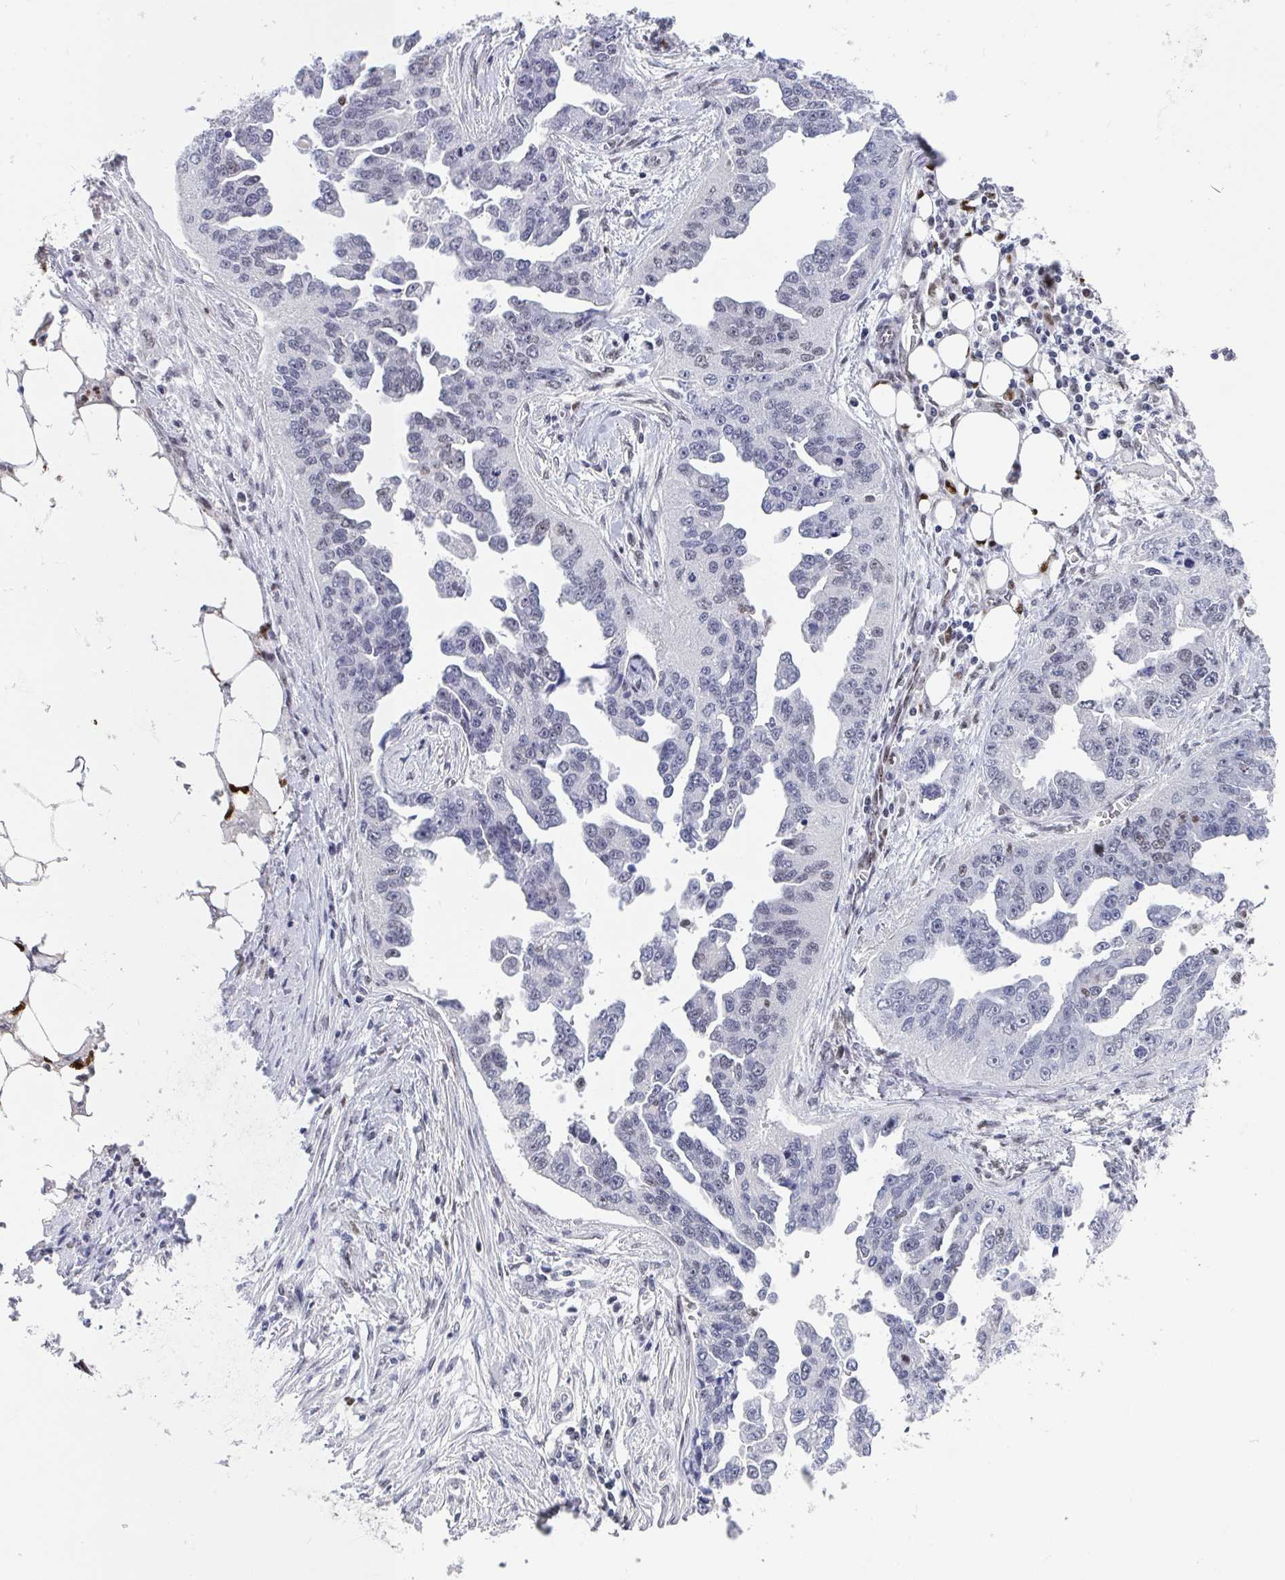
{"staining": {"intensity": "negative", "quantity": "none", "location": "none"}, "tissue": "ovarian cancer", "cell_type": "Tumor cells", "image_type": "cancer", "snomed": [{"axis": "morphology", "description": "Cystadenocarcinoma, serous, NOS"}, {"axis": "topography", "description": "Ovary"}], "caption": "High magnification brightfield microscopy of ovarian cancer stained with DAB (brown) and counterstained with hematoxylin (blue): tumor cells show no significant expression.", "gene": "JDP2", "patient": {"sex": "female", "age": 75}}